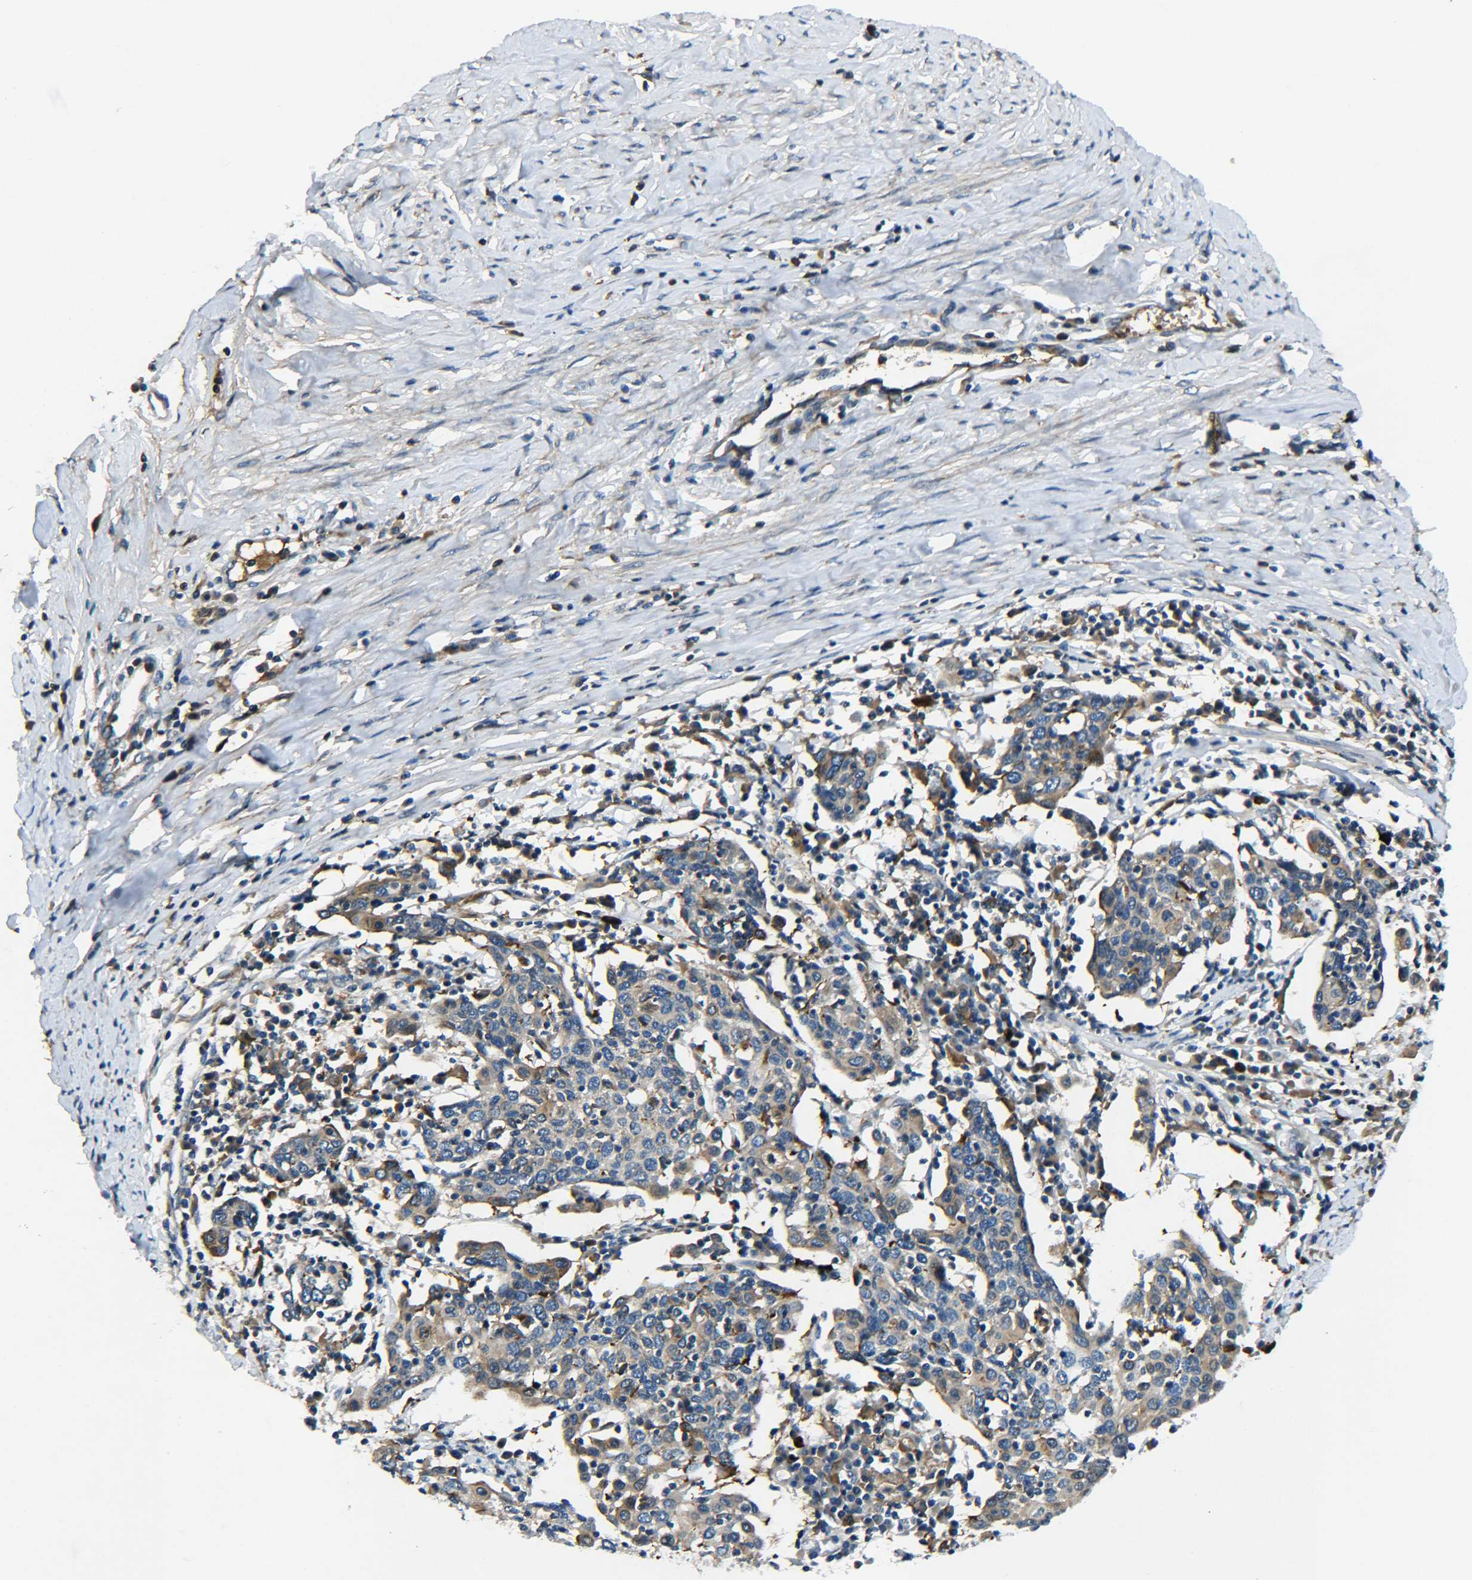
{"staining": {"intensity": "moderate", "quantity": "<25%", "location": "cytoplasmic/membranous"}, "tissue": "cervical cancer", "cell_type": "Tumor cells", "image_type": "cancer", "snomed": [{"axis": "morphology", "description": "Squamous cell carcinoma, NOS"}, {"axis": "topography", "description": "Cervix"}], "caption": "Protein expression analysis of human cervical cancer reveals moderate cytoplasmic/membranous positivity in about <25% of tumor cells. The staining was performed using DAB (3,3'-diaminobenzidine) to visualize the protein expression in brown, while the nuclei were stained in blue with hematoxylin (Magnification: 20x).", "gene": "RAB1B", "patient": {"sex": "female", "age": 40}}